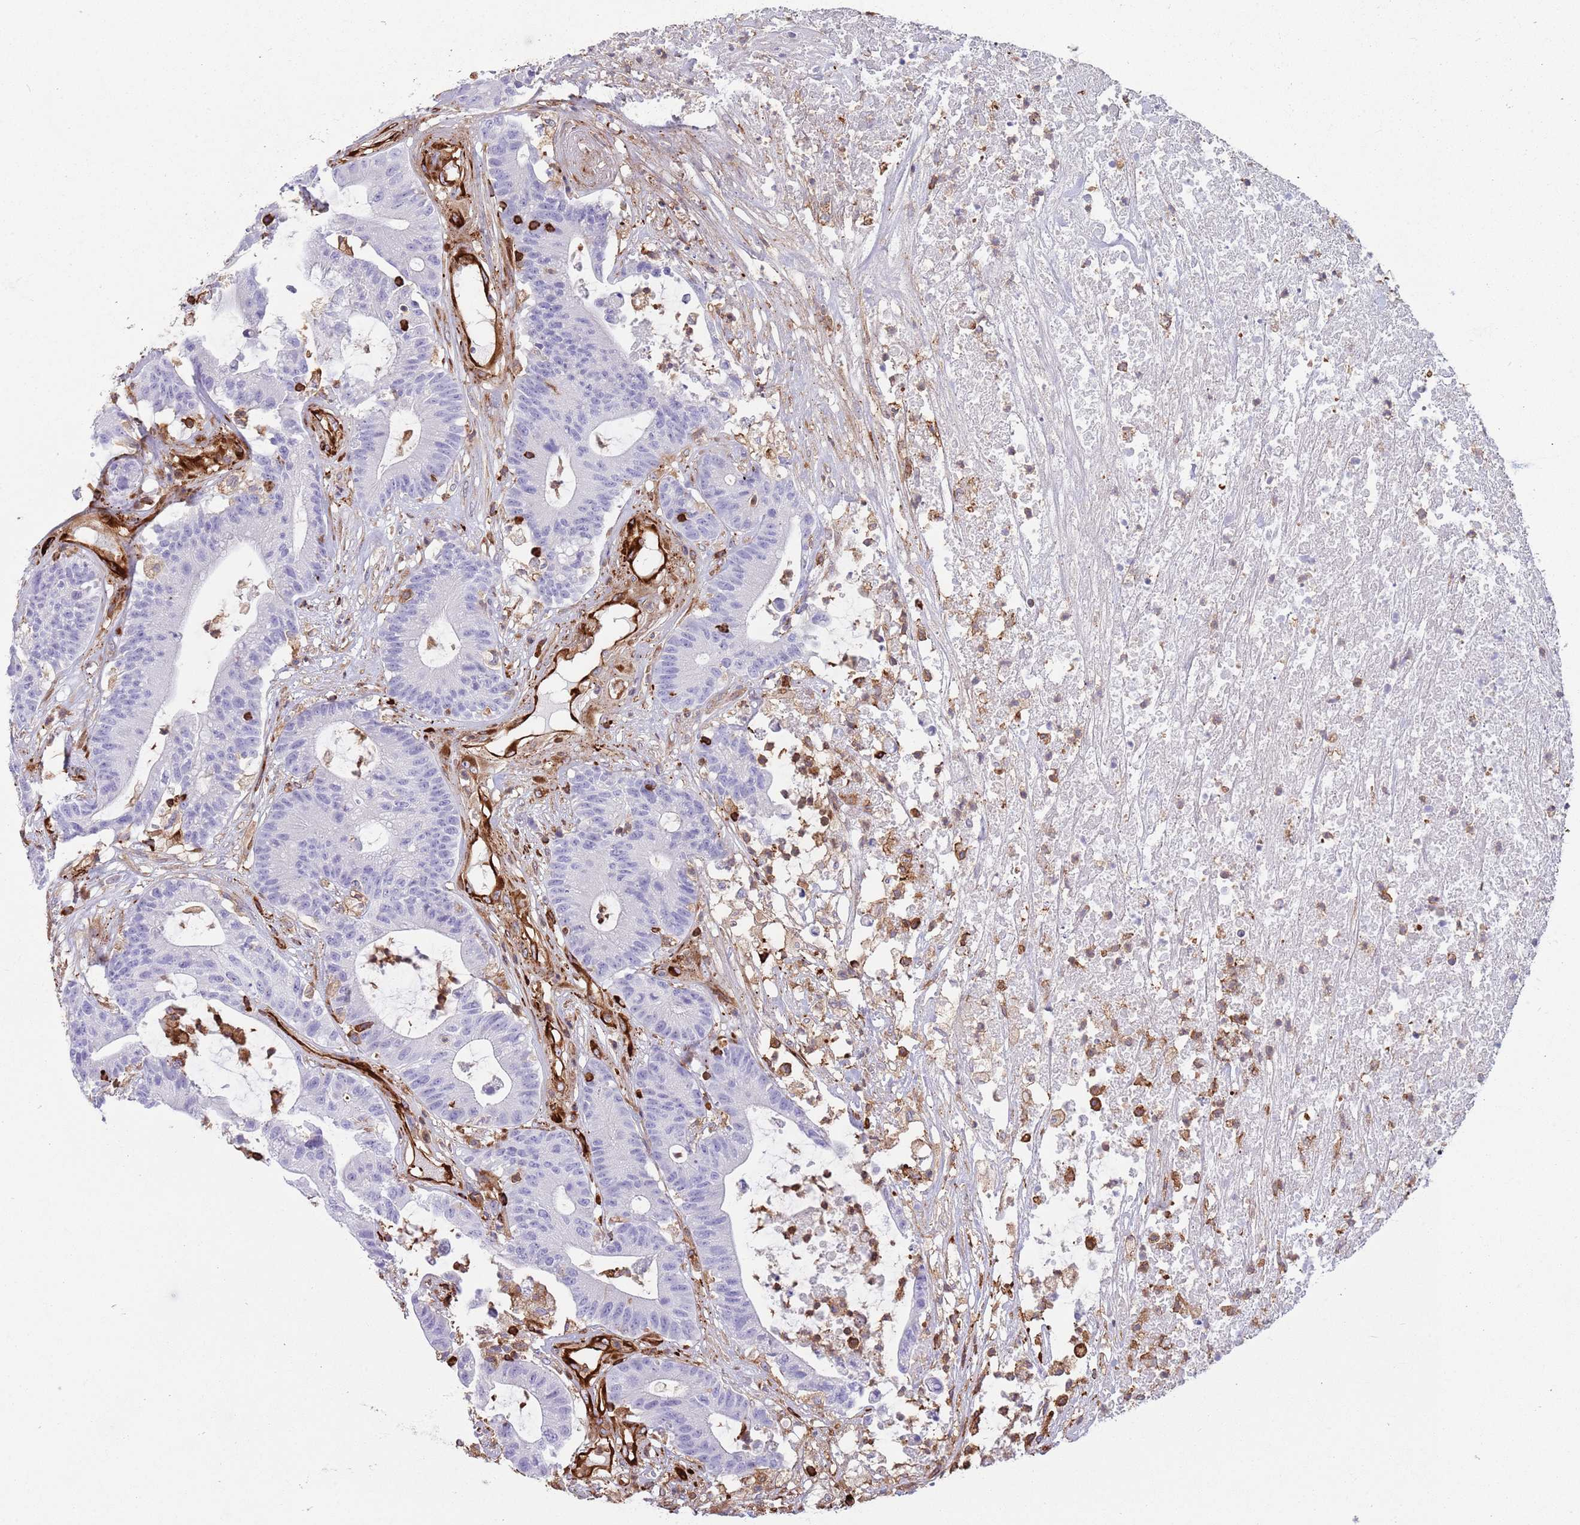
{"staining": {"intensity": "negative", "quantity": "none", "location": "none"}, "tissue": "colorectal cancer", "cell_type": "Tumor cells", "image_type": "cancer", "snomed": [{"axis": "morphology", "description": "Adenocarcinoma, NOS"}, {"axis": "topography", "description": "Colon"}], "caption": "This is an immunohistochemistry (IHC) image of colorectal adenocarcinoma. There is no positivity in tumor cells.", "gene": "KBTBD7", "patient": {"sex": "female", "age": 84}}